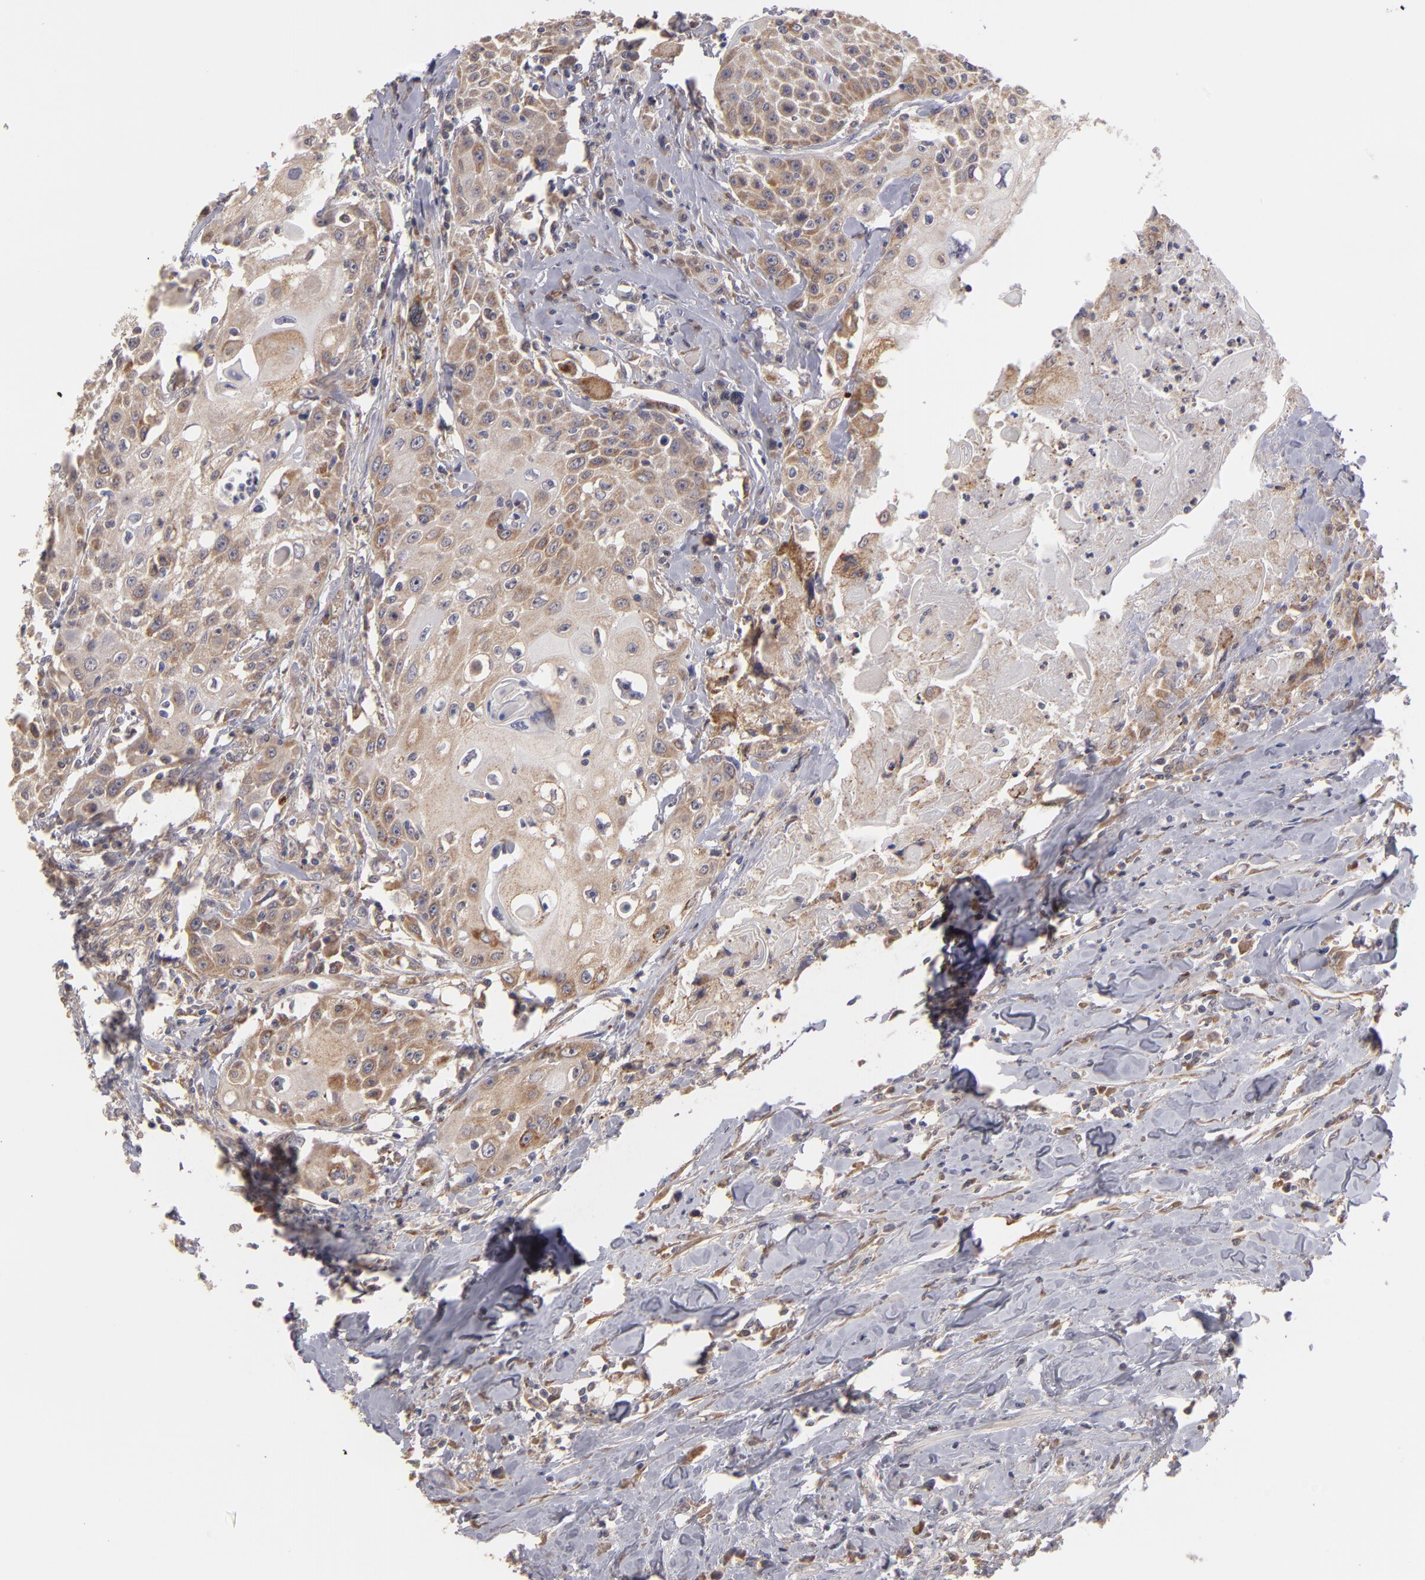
{"staining": {"intensity": "moderate", "quantity": ">75%", "location": "cytoplasmic/membranous"}, "tissue": "head and neck cancer", "cell_type": "Tumor cells", "image_type": "cancer", "snomed": [{"axis": "morphology", "description": "Squamous cell carcinoma, NOS"}, {"axis": "topography", "description": "Oral tissue"}, {"axis": "topography", "description": "Head-Neck"}], "caption": "Approximately >75% of tumor cells in head and neck squamous cell carcinoma demonstrate moderate cytoplasmic/membranous protein staining as visualized by brown immunohistochemical staining.", "gene": "MTHFD1", "patient": {"sex": "female", "age": 82}}